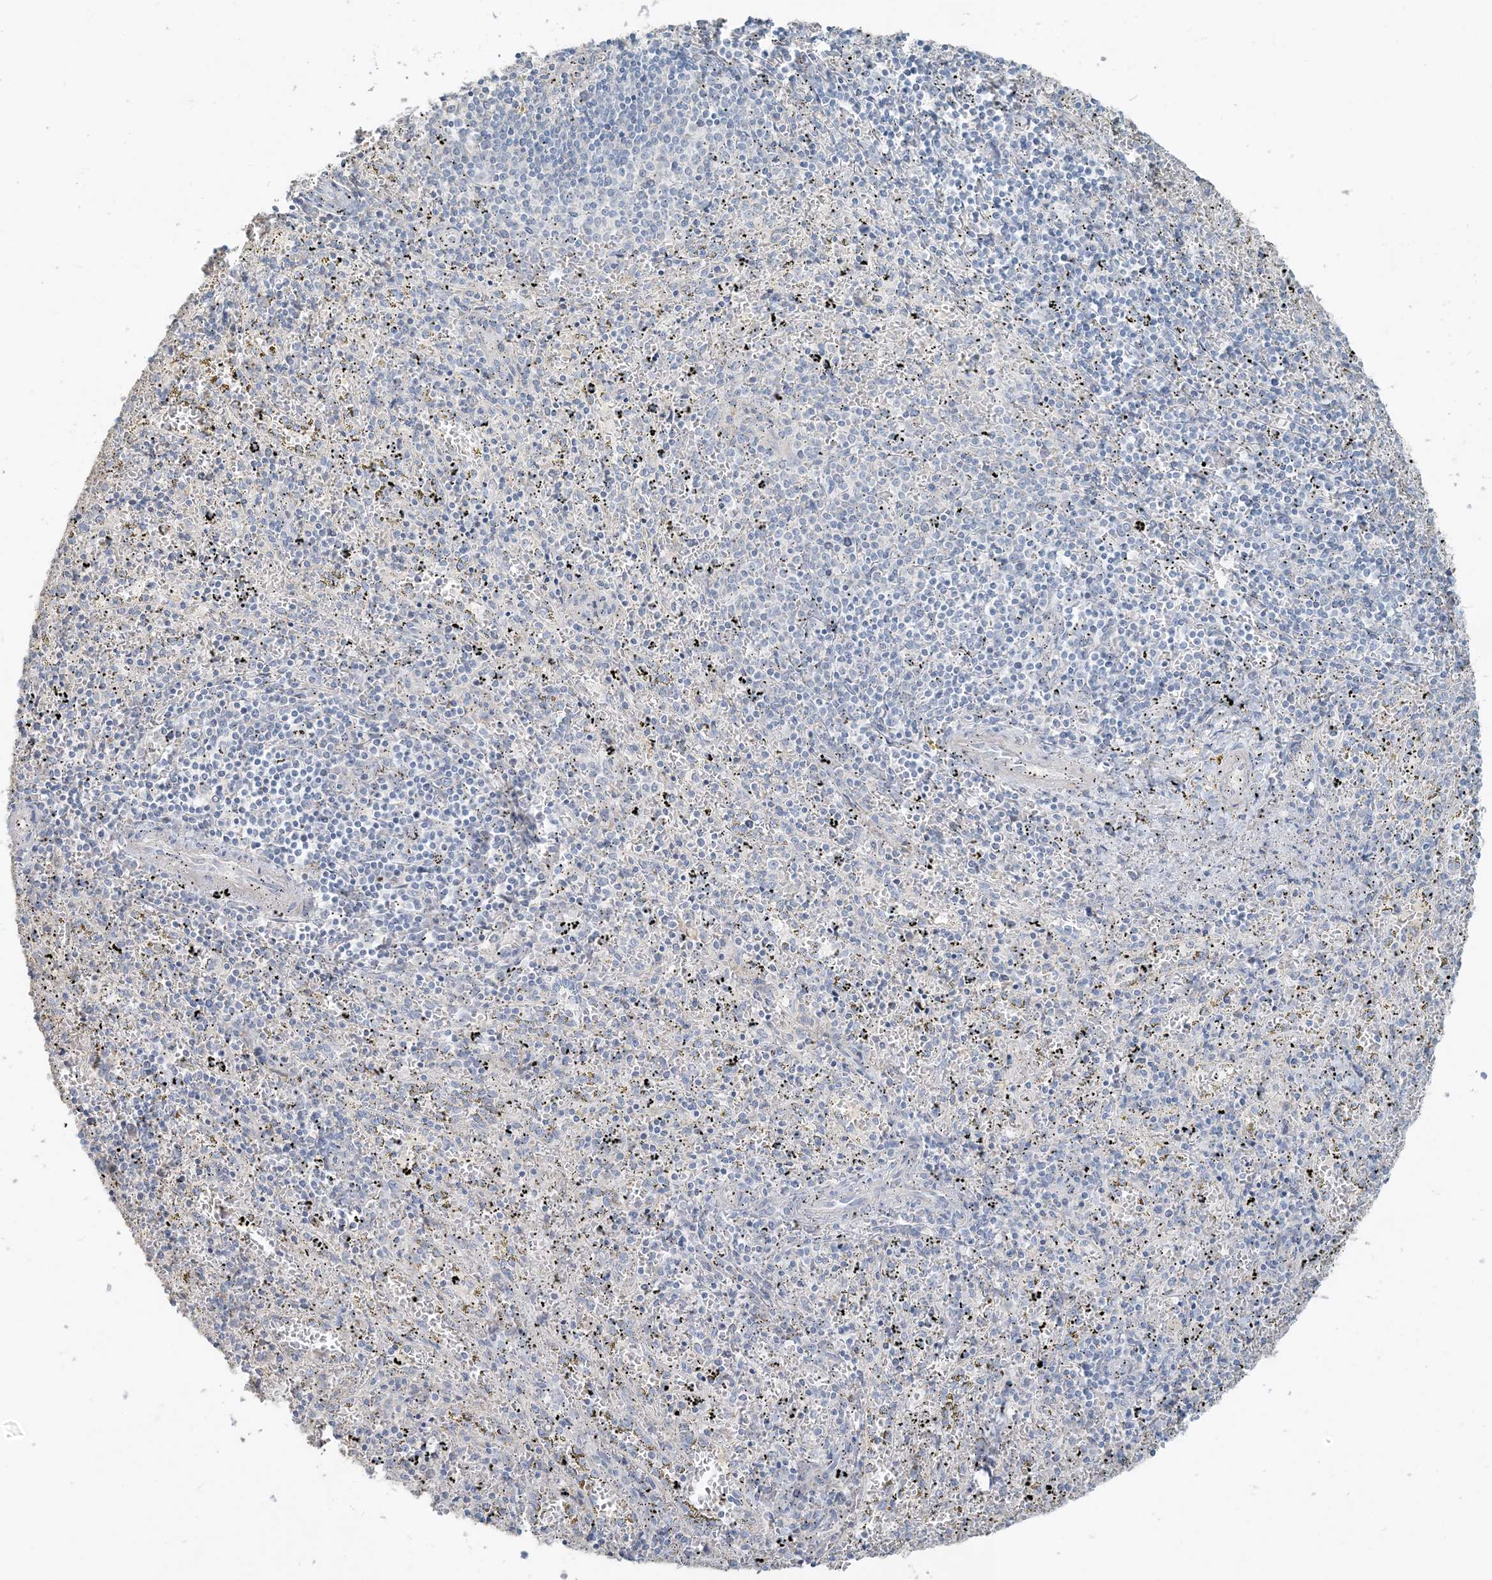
{"staining": {"intensity": "negative", "quantity": "none", "location": "none"}, "tissue": "spleen", "cell_type": "Cells in red pulp", "image_type": "normal", "snomed": [{"axis": "morphology", "description": "Normal tissue, NOS"}, {"axis": "topography", "description": "Spleen"}], "caption": "The IHC micrograph has no significant expression in cells in red pulp of spleen. (Immunohistochemistry (ihc), brightfield microscopy, high magnification).", "gene": "NPHS2", "patient": {"sex": "male", "age": 11}}